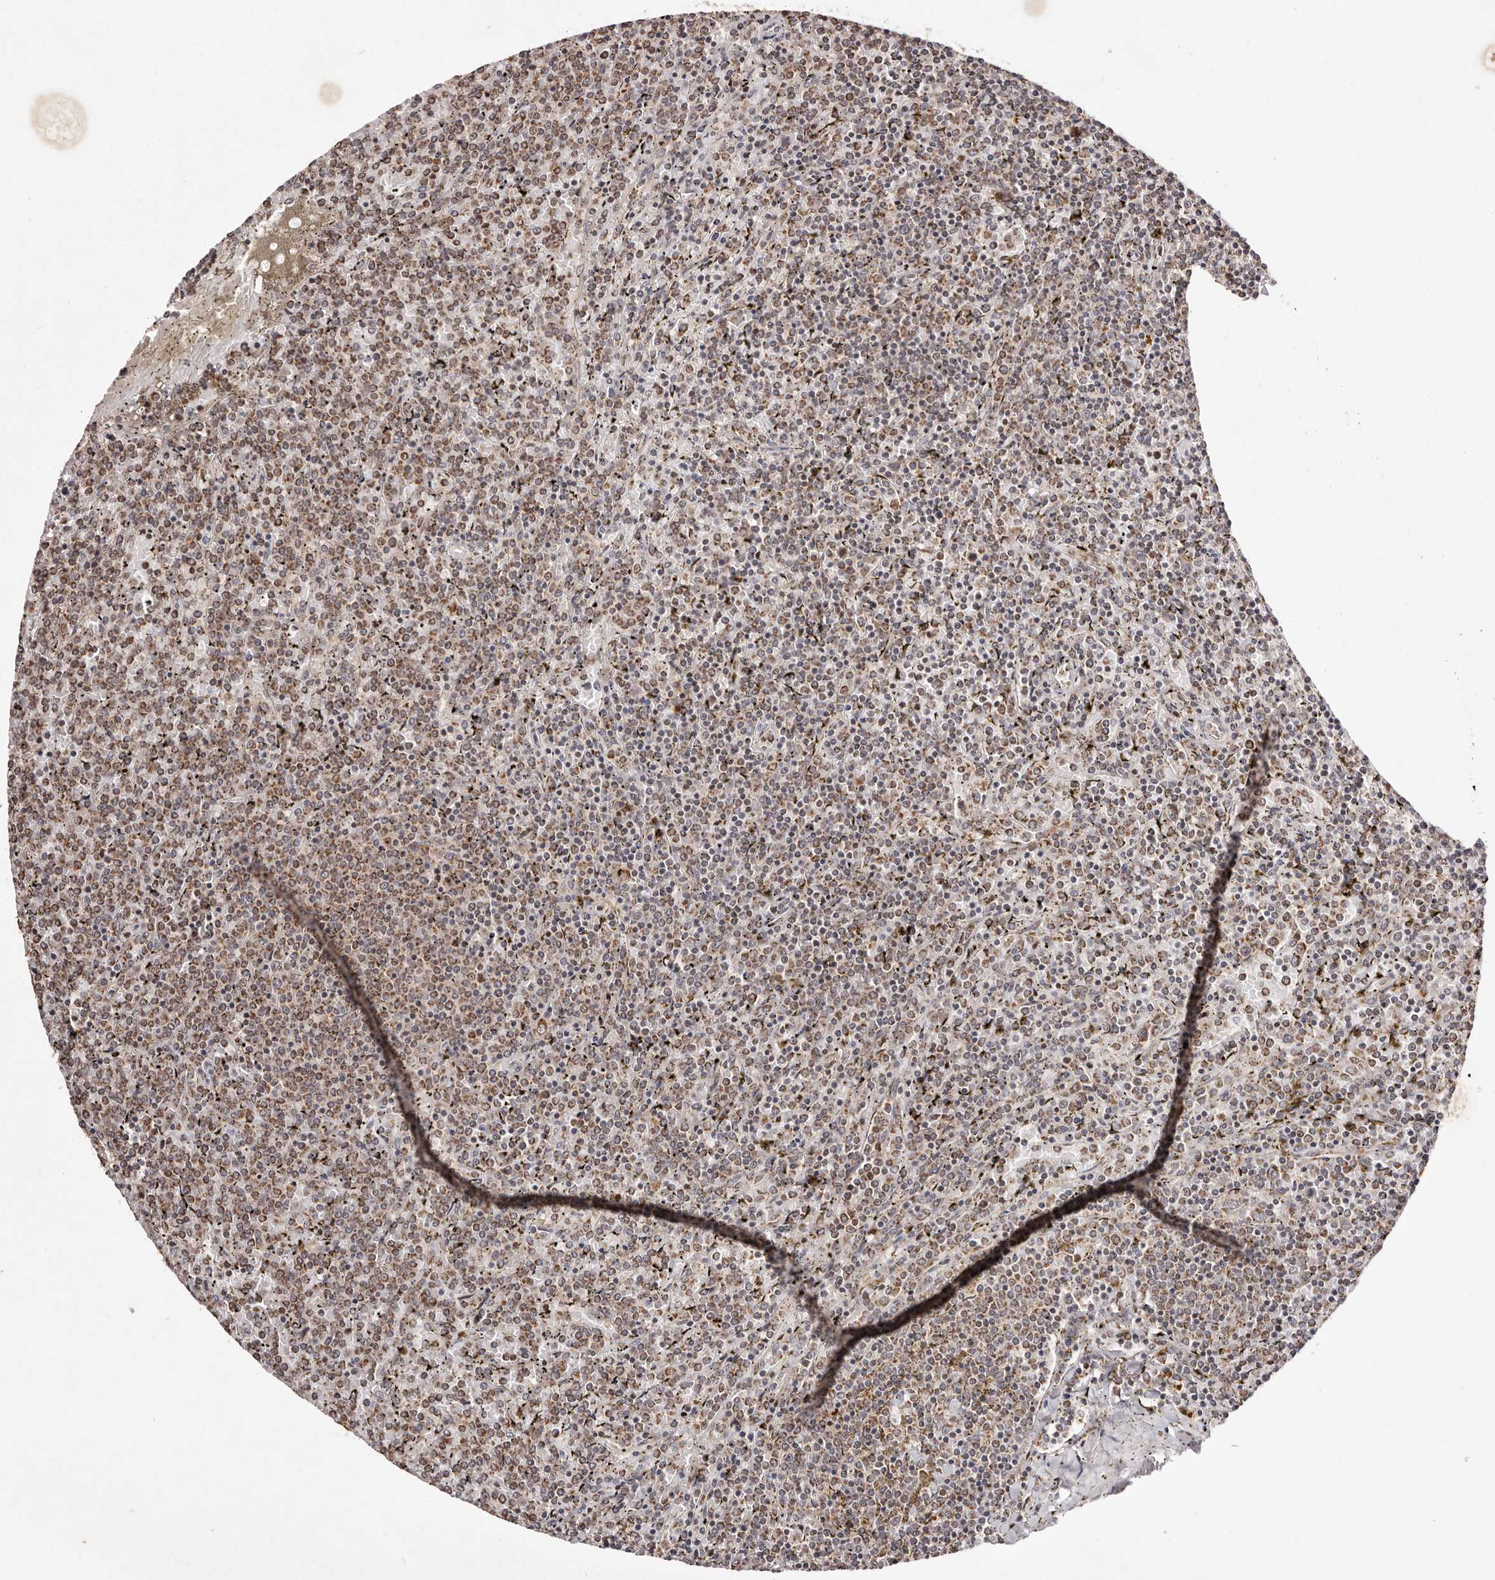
{"staining": {"intensity": "moderate", "quantity": ">75%", "location": "cytoplasmic/membranous"}, "tissue": "lymphoma", "cell_type": "Tumor cells", "image_type": "cancer", "snomed": [{"axis": "morphology", "description": "Malignant lymphoma, non-Hodgkin's type, Low grade"}, {"axis": "topography", "description": "Spleen"}], "caption": "Moderate cytoplasmic/membranous positivity is appreciated in about >75% of tumor cells in low-grade malignant lymphoma, non-Hodgkin's type. Nuclei are stained in blue.", "gene": "EGR3", "patient": {"sex": "female", "age": 19}}